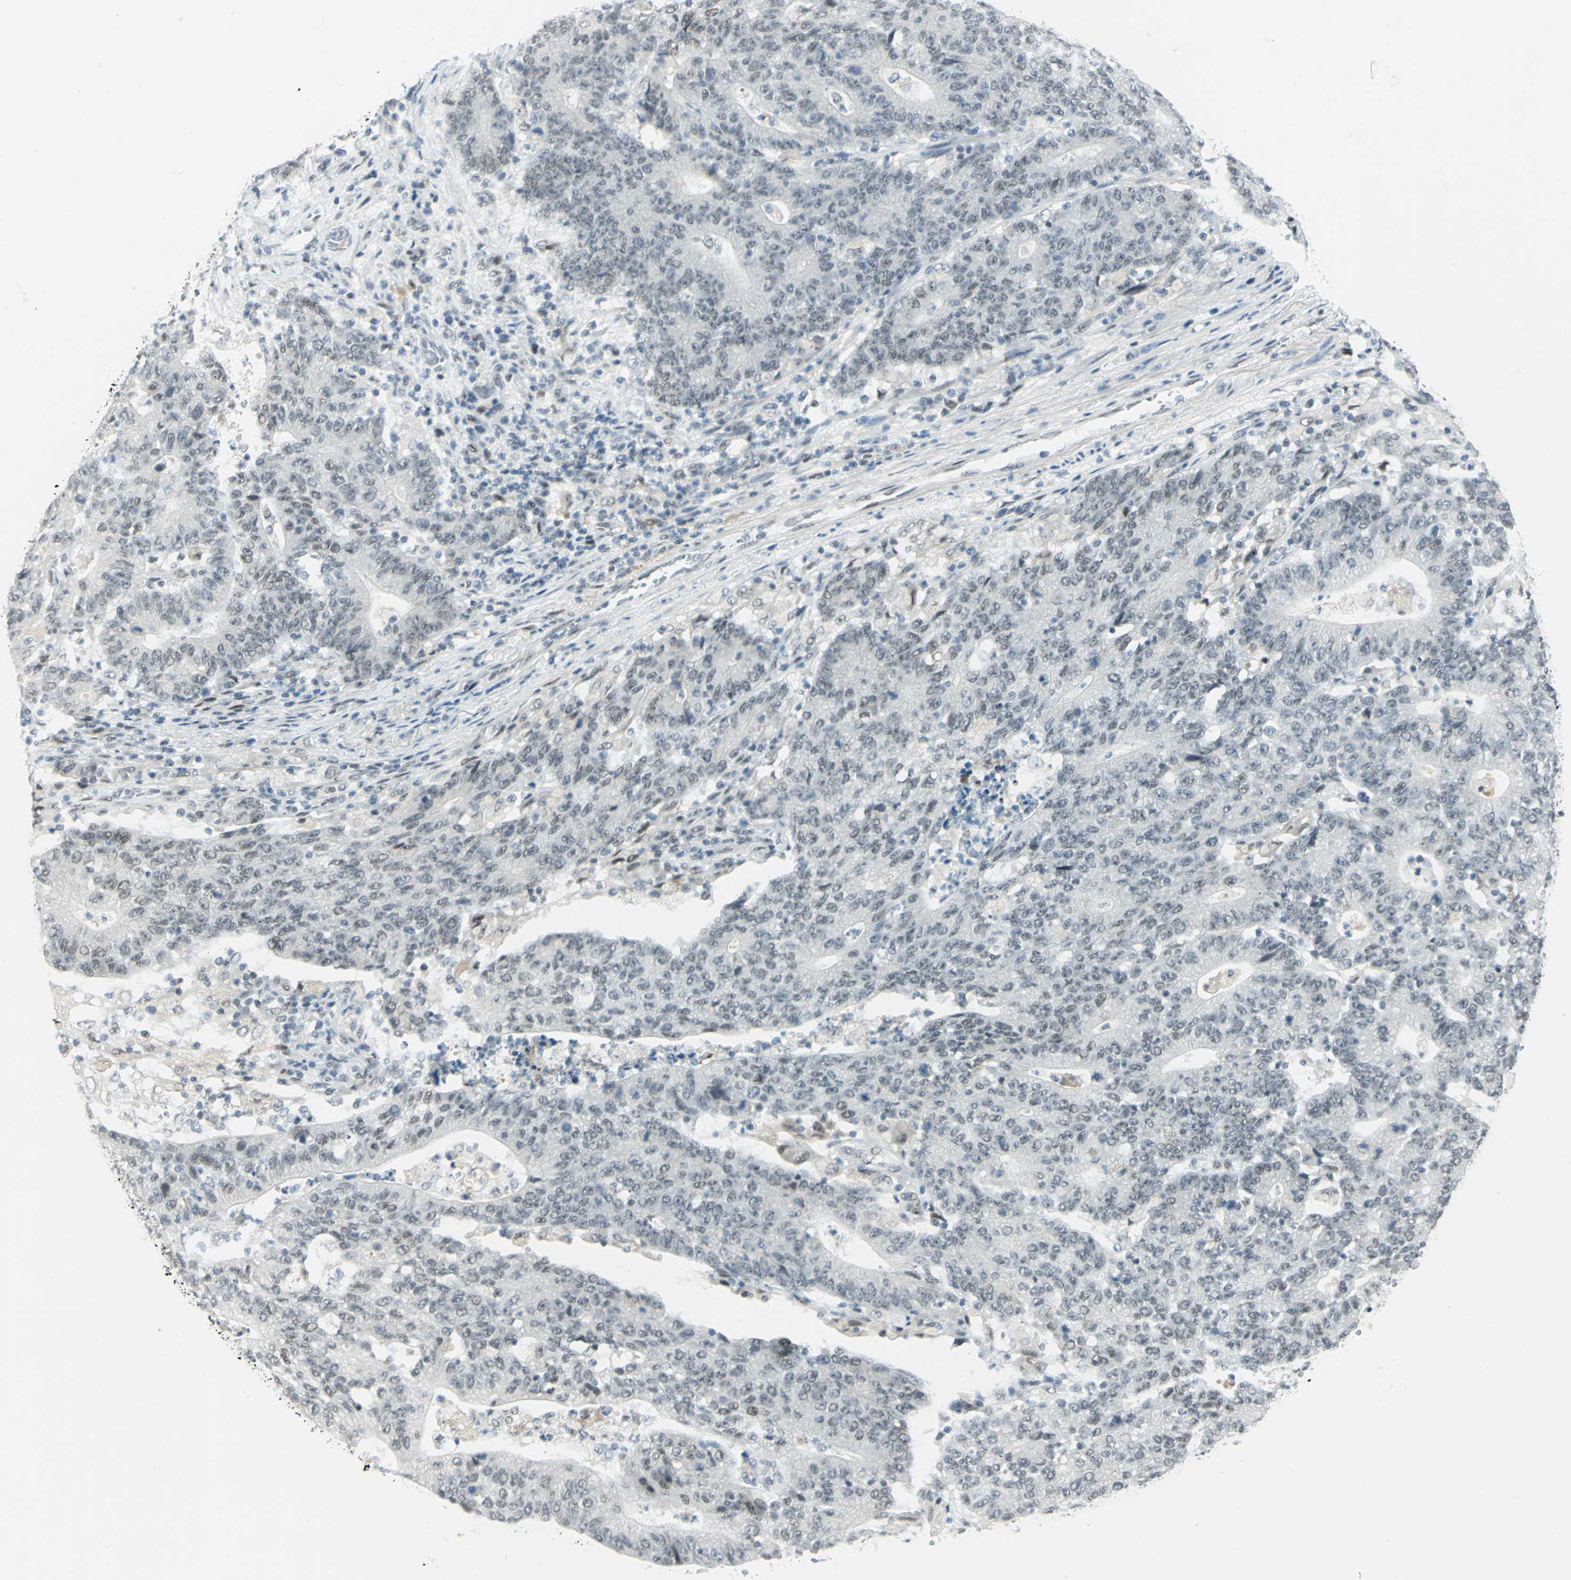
{"staining": {"intensity": "weak", "quantity": "<25%", "location": "nuclear"}, "tissue": "colorectal cancer", "cell_type": "Tumor cells", "image_type": "cancer", "snomed": [{"axis": "morphology", "description": "Normal tissue, NOS"}, {"axis": "morphology", "description": "Adenocarcinoma, NOS"}, {"axis": "topography", "description": "Colon"}], "caption": "Immunohistochemistry (IHC) histopathology image of neoplastic tissue: human colorectal cancer (adenocarcinoma) stained with DAB (3,3'-diaminobenzidine) shows no significant protein positivity in tumor cells.", "gene": "MTMR10", "patient": {"sex": "female", "age": 75}}